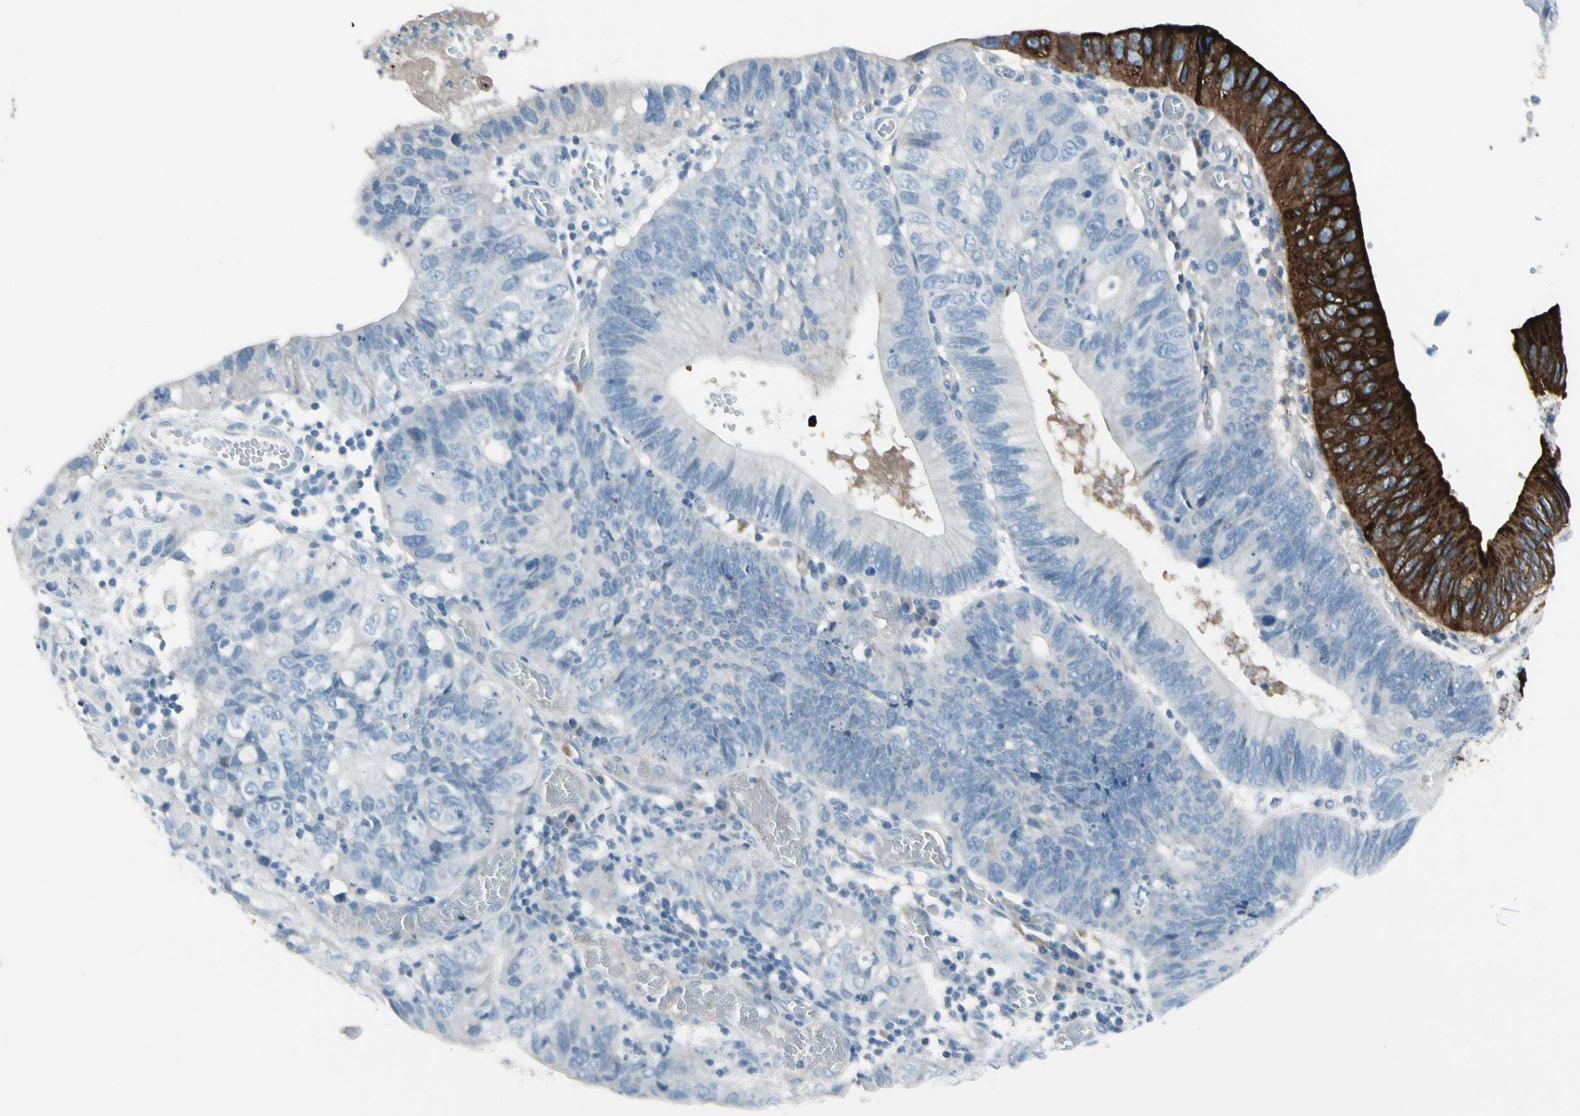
{"staining": {"intensity": "negative", "quantity": "none", "location": "none"}, "tissue": "stomach cancer", "cell_type": "Tumor cells", "image_type": "cancer", "snomed": [{"axis": "morphology", "description": "Adenocarcinoma, NOS"}, {"axis": "topography", "description": "Stomach"}], "caption": "The histopathology image demonstrates no significant positivity in tumor cells of adenocarcinoma (stomach). (DAB immunohistochemistry, high magnification).", "gene": "PIGR", "patient": {"sex": "male", "age": 59}}